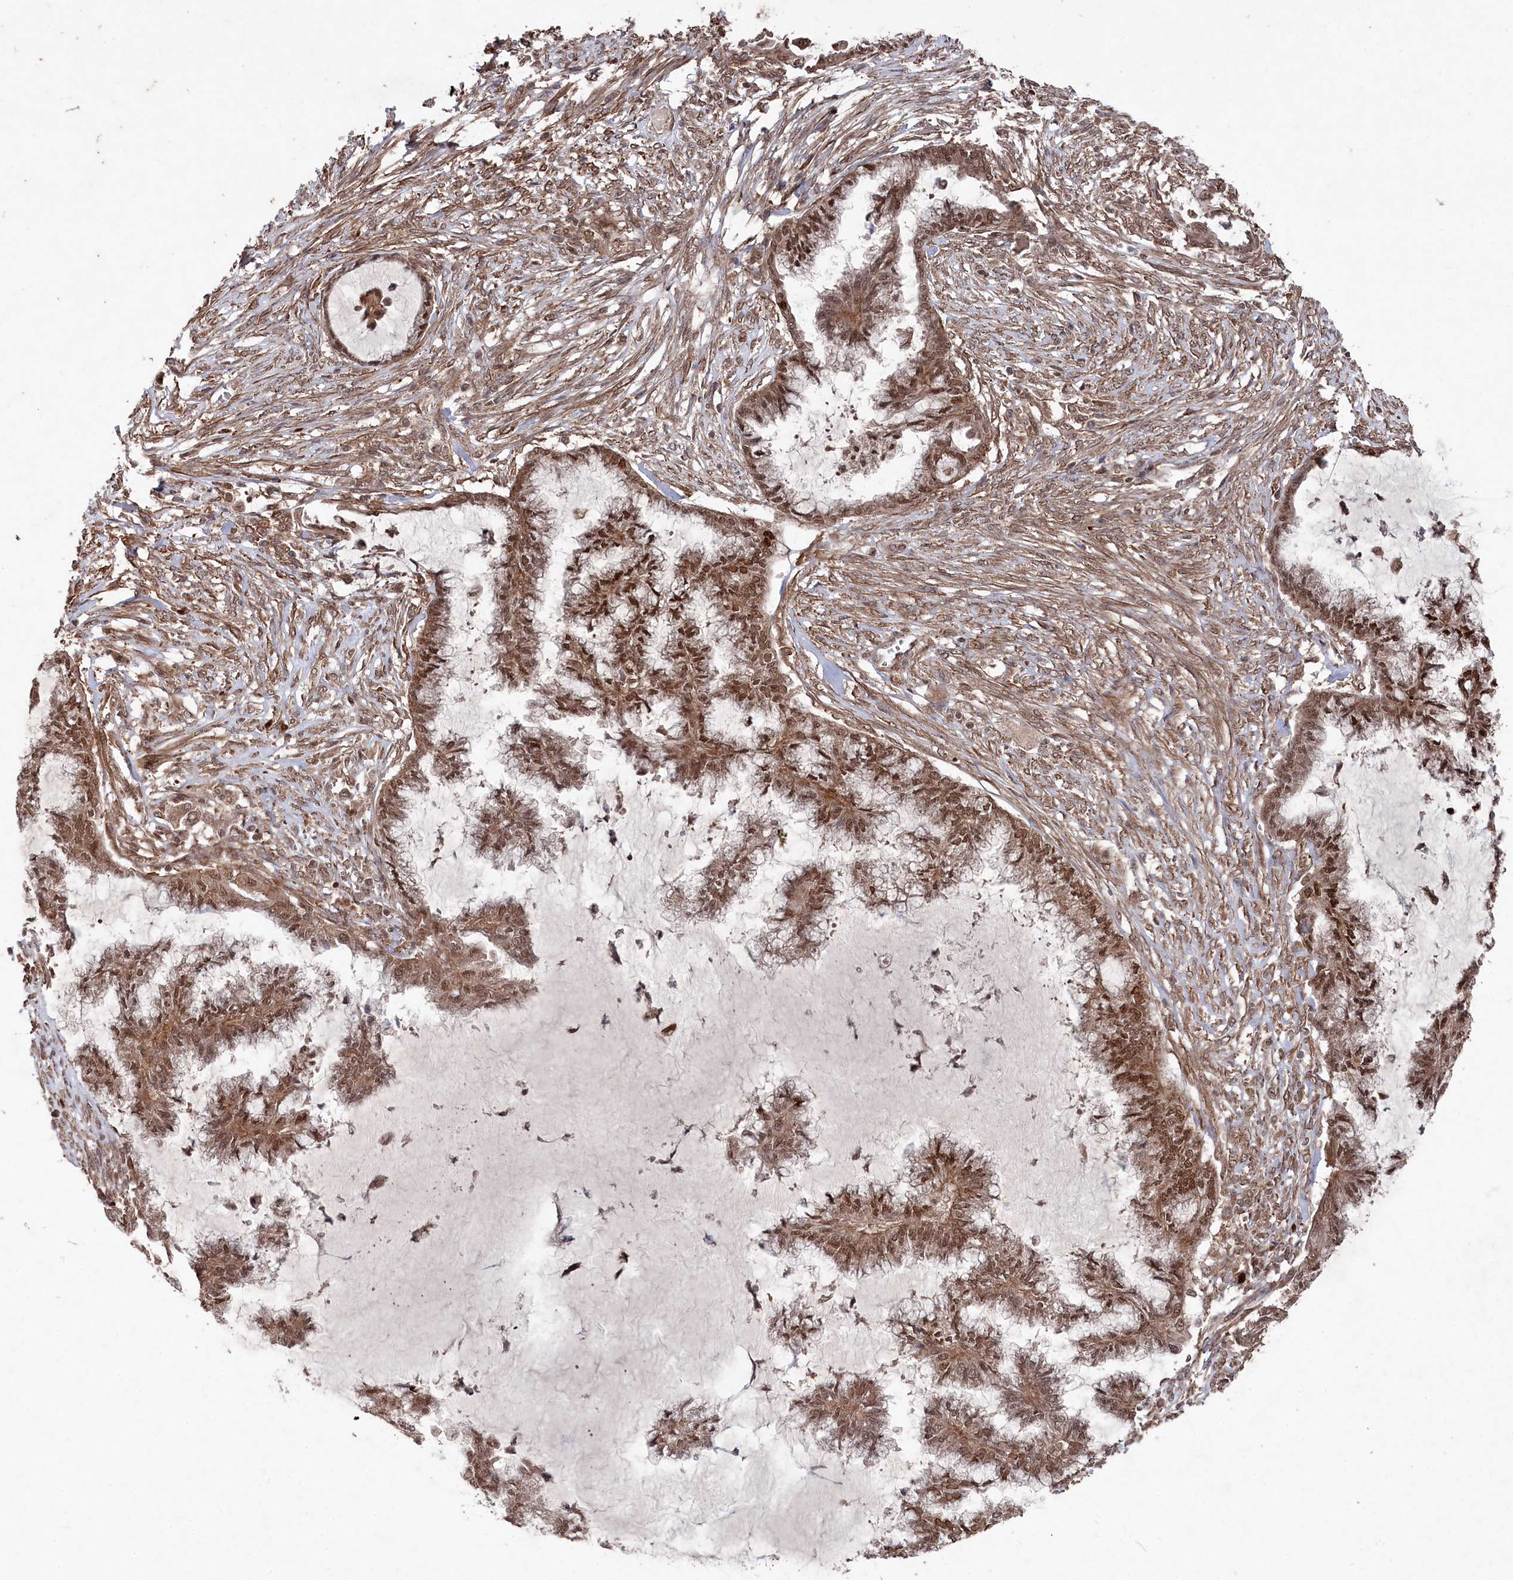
{"staining": {"intensity": "moderate", "quantity": ">75%", "location": "cytoplasmic/membranous,nuclear"}, "tissue": "endometrial cancer", "cell_type": "Tumor cells", "image_type": "cancer", "snomed": [{"axis": "morphology", "description": "Adenocarcinoma, NOS"}, {"axis": "topography", "description": "Endometrium"}], "caption": "Immunohistochemical staining of human adenocarcinoma (endometrial) reveals medium levels of moderate cytoplasmic/membranous and nuclear expression in about >75% of tumor cells. (brown staining indicates protein expression, while blue staining denotes nuclei).", "gene": "BORCS7", "patient": {"sex": "female", "age": 86}}